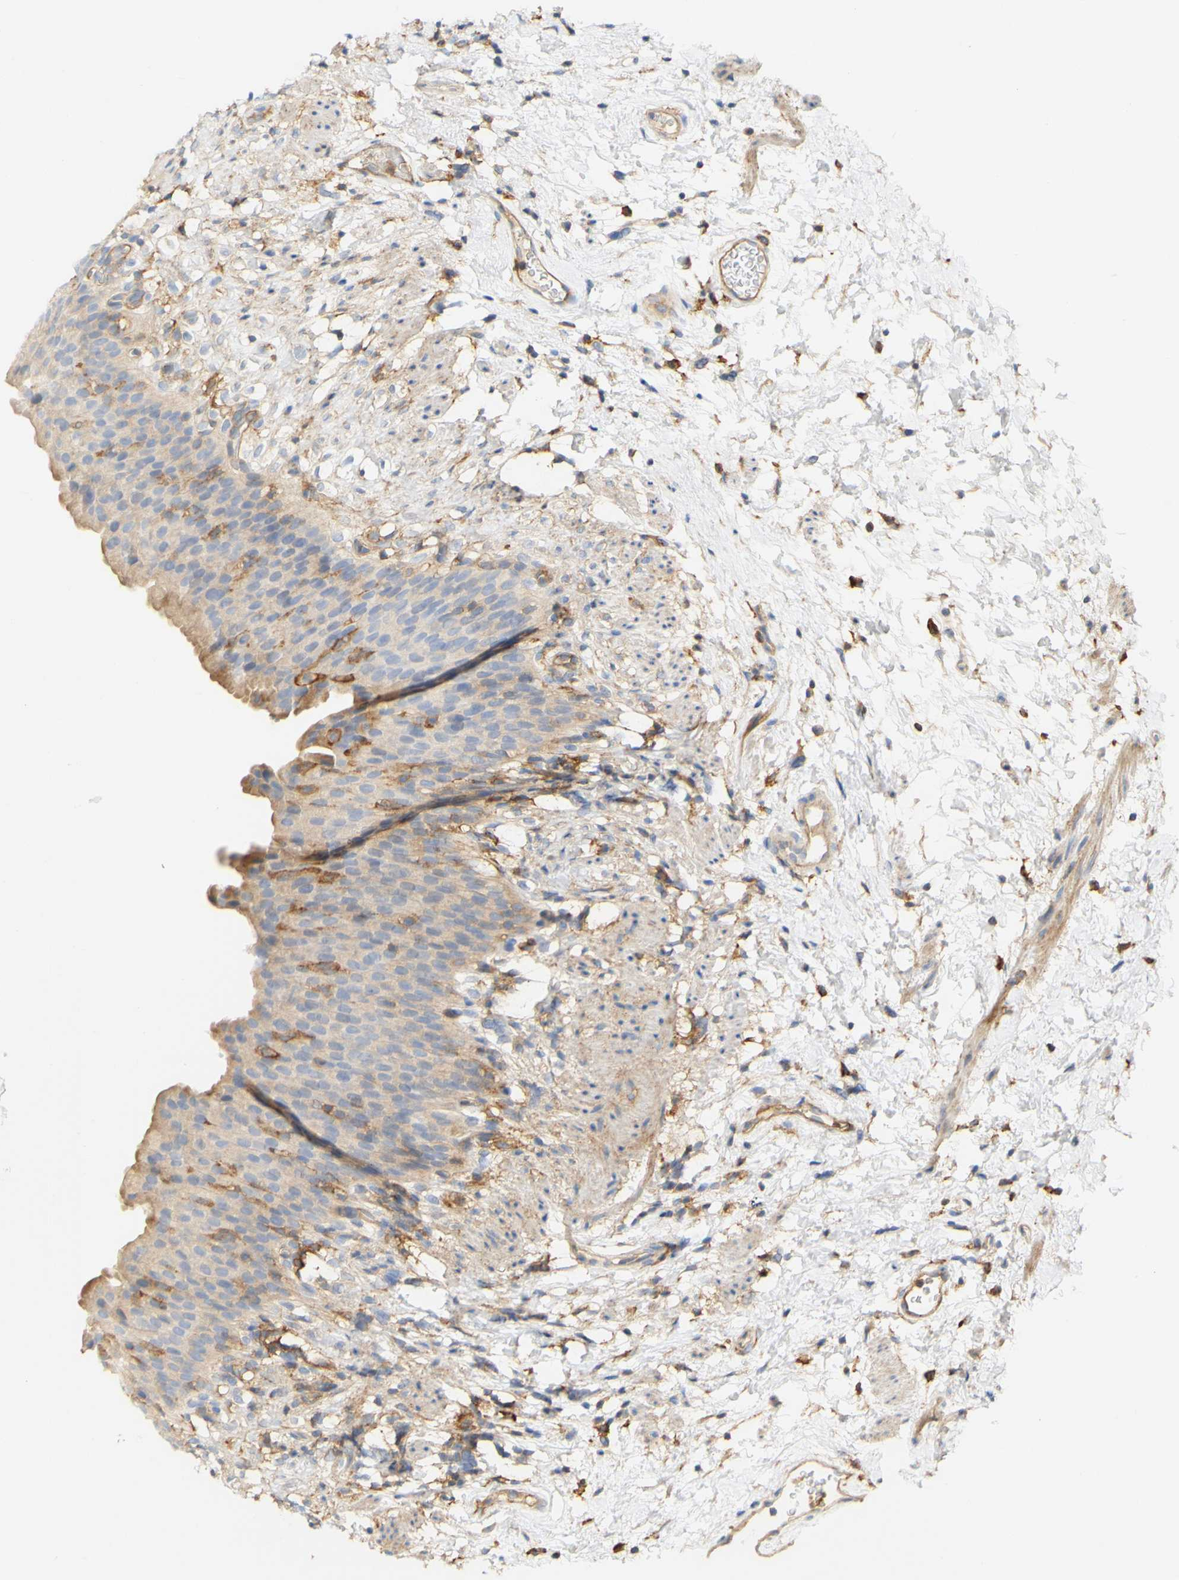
{"staining": {"intensity": "moderate", "quantity": "<25%", "location": "cytoplasmic/membranous"}, "tissue": "urinary bladder", "cell_type": "Urothelial cells", "image_type": "normal", "snomed": [{"axis": "morphology", "description": "Normal tissue, NOS"}, {"axis": "topography", "description": "Urinary bladder"}], "caption": "Urothelial cells display low levels of moderate cytoplasmic/membranous positivity in about <25% of cells in normal urinary bladder.", "gene": "PCDH7", "patient": {"sex": "female", "age": 79}}